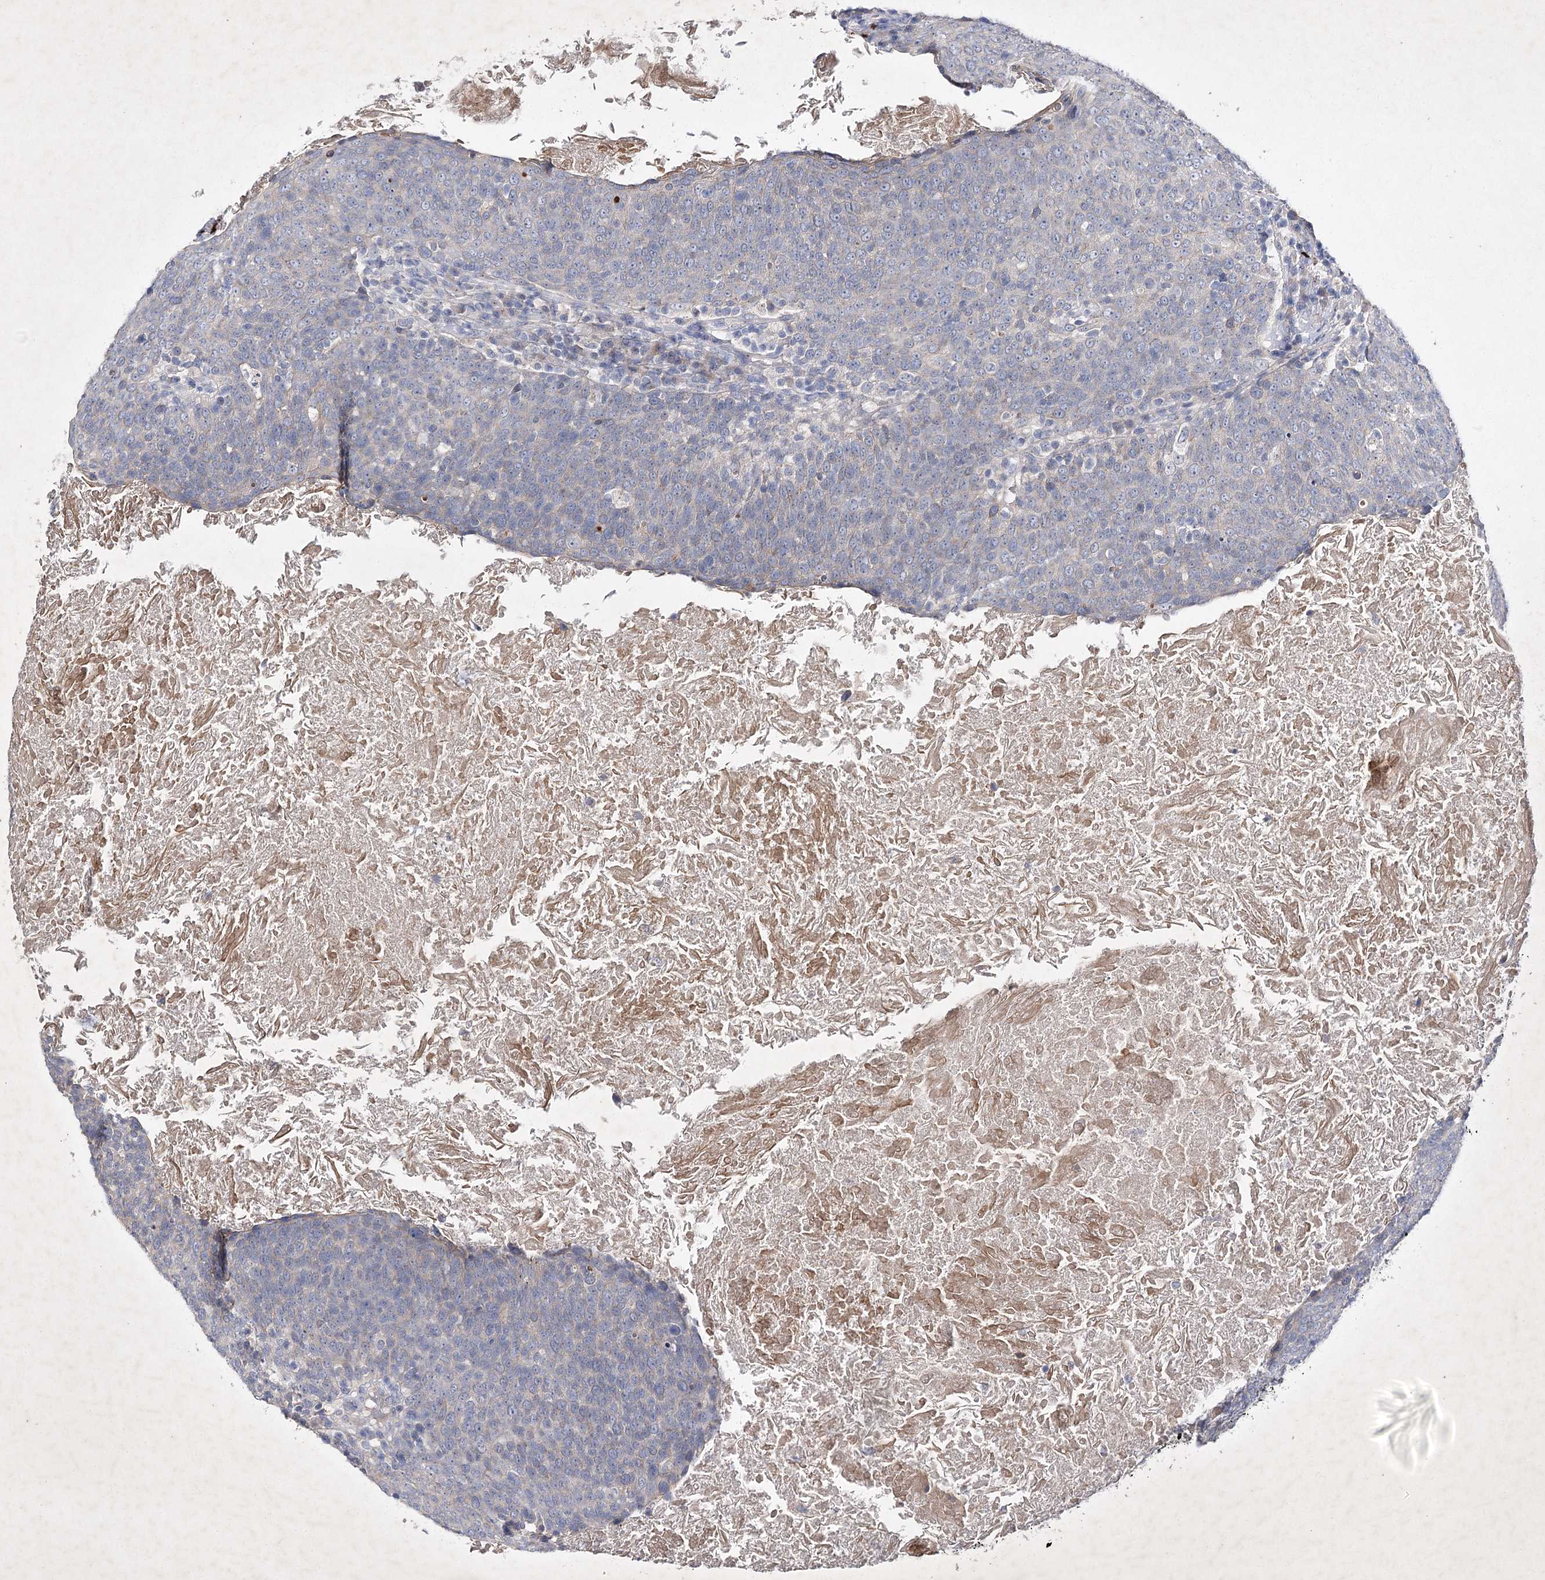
{"staining": {"intensity": "negative", "quantity": "none", "location": "none"}, "tissue": "head and neck cancer", "cell_type": "Tumor cells", "image_type": "cancer", "snomed": [{"axis": "morphology", "description": "Squamous cell carcinoma, NOS"}, {"axis": "morphology", "description": "Squamous cell carcinoma, metastatic, NOS"}, {"axis": "topography", "description": "Lymph node"}, {"axis": "topography", "description": "Head-Neck"}], "caption": "DAB immunohistochemical staining of metastatic squamous cell carcinoma (head and neck) demonstrates no significant expression in tumor cells.", "gene": "COX15", "patient": {"sex": "male", "age": 62}}